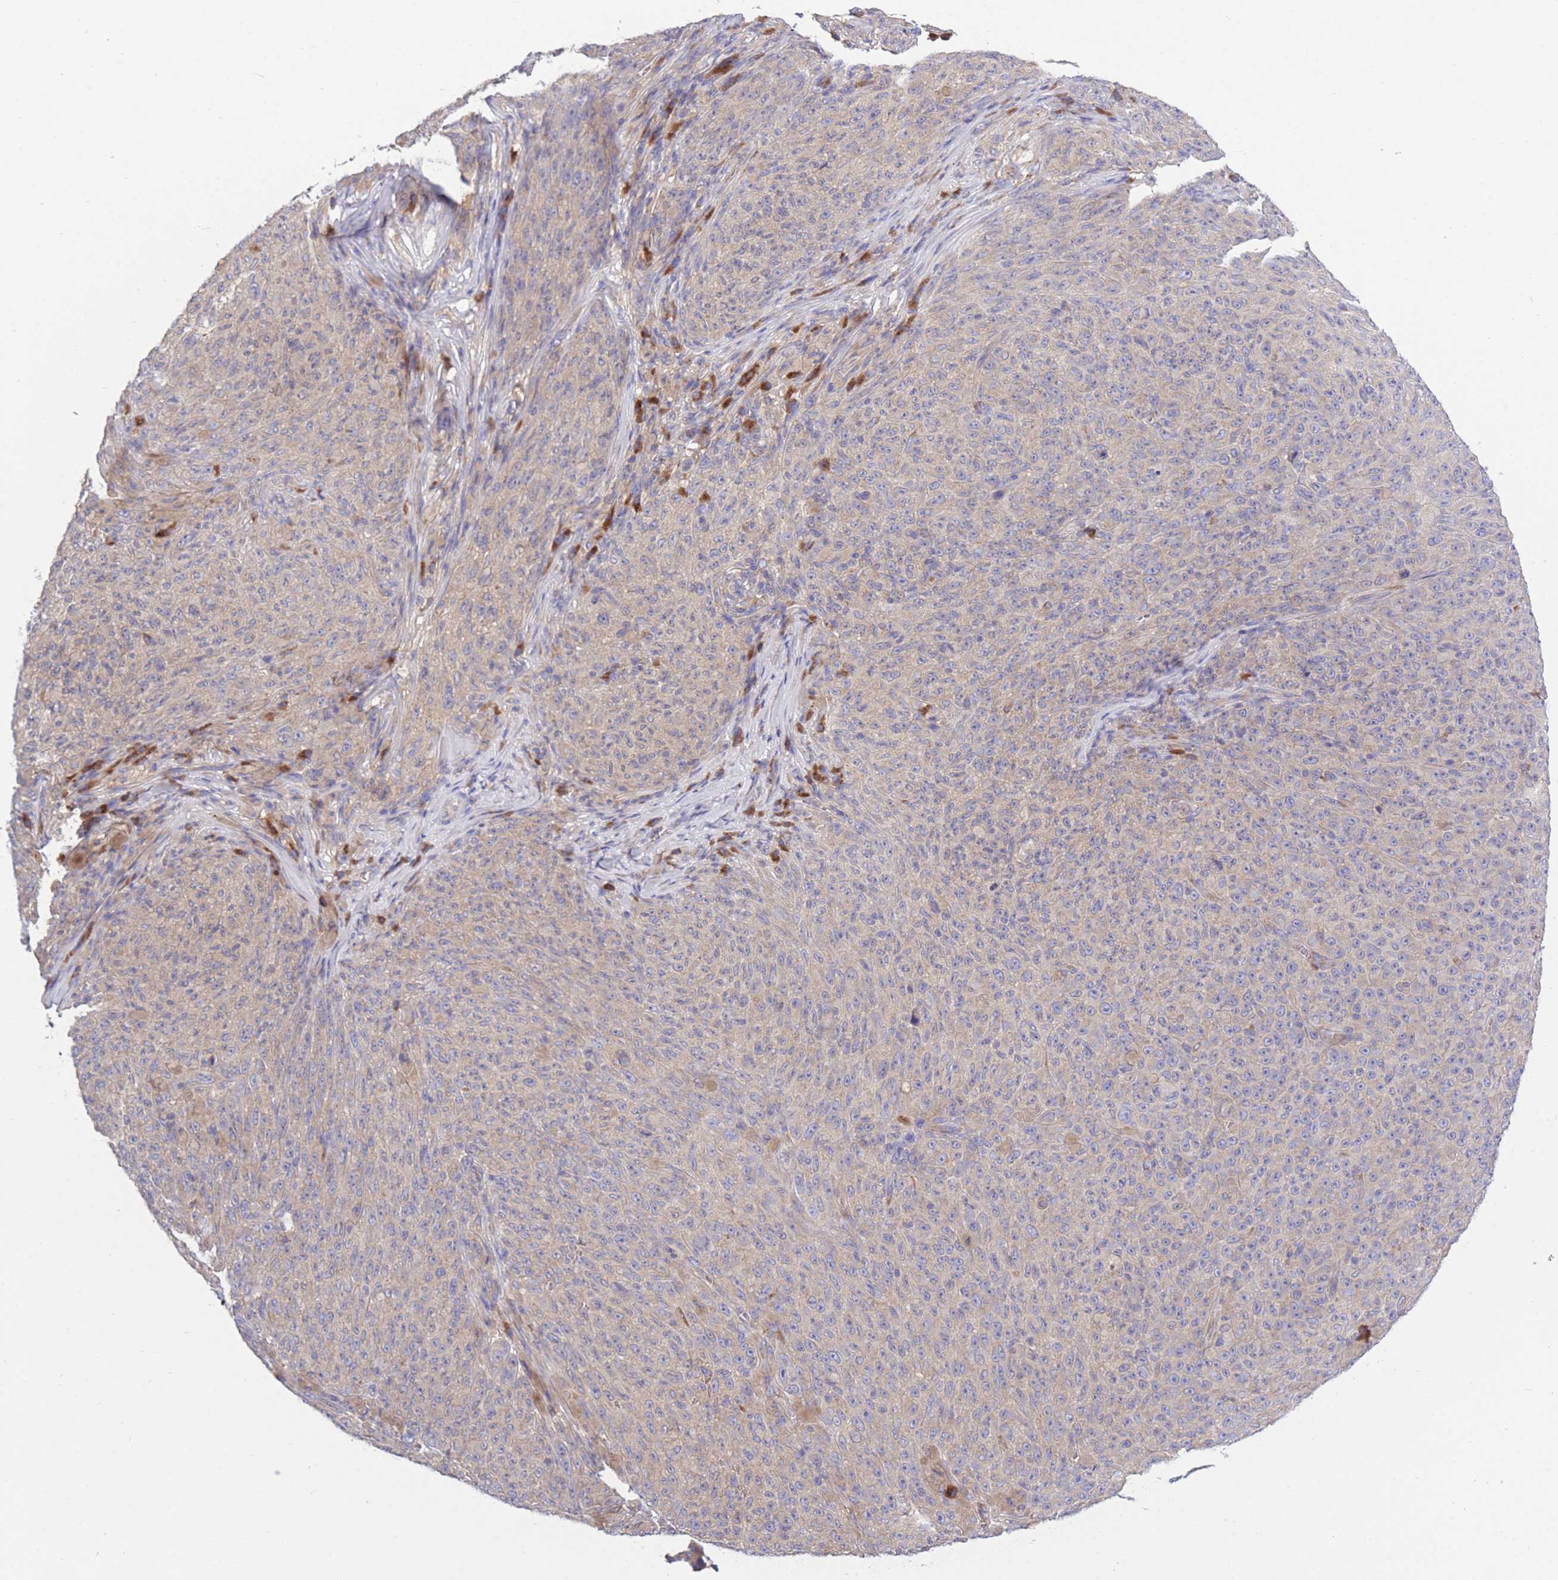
{"staining": {"intensity": "weak", "quantity": ">75%", "location": "cytoplasmic/membranous"}, "tissue": "melanoma", "cell_type": "Tumor cells", "image_type": "cancer", "snomed": [{"axis": "morphology", "description": "Malignant melanoma, NOS"}, {"axis": "topography", "description": "Skin"}], "caption": "Melanoma stained for a protein exhibits weak cytoplasmic/membranous positivity in tumor cells.", "gene": "COPG2", "patient": {"sex": "female", "age": 82}}